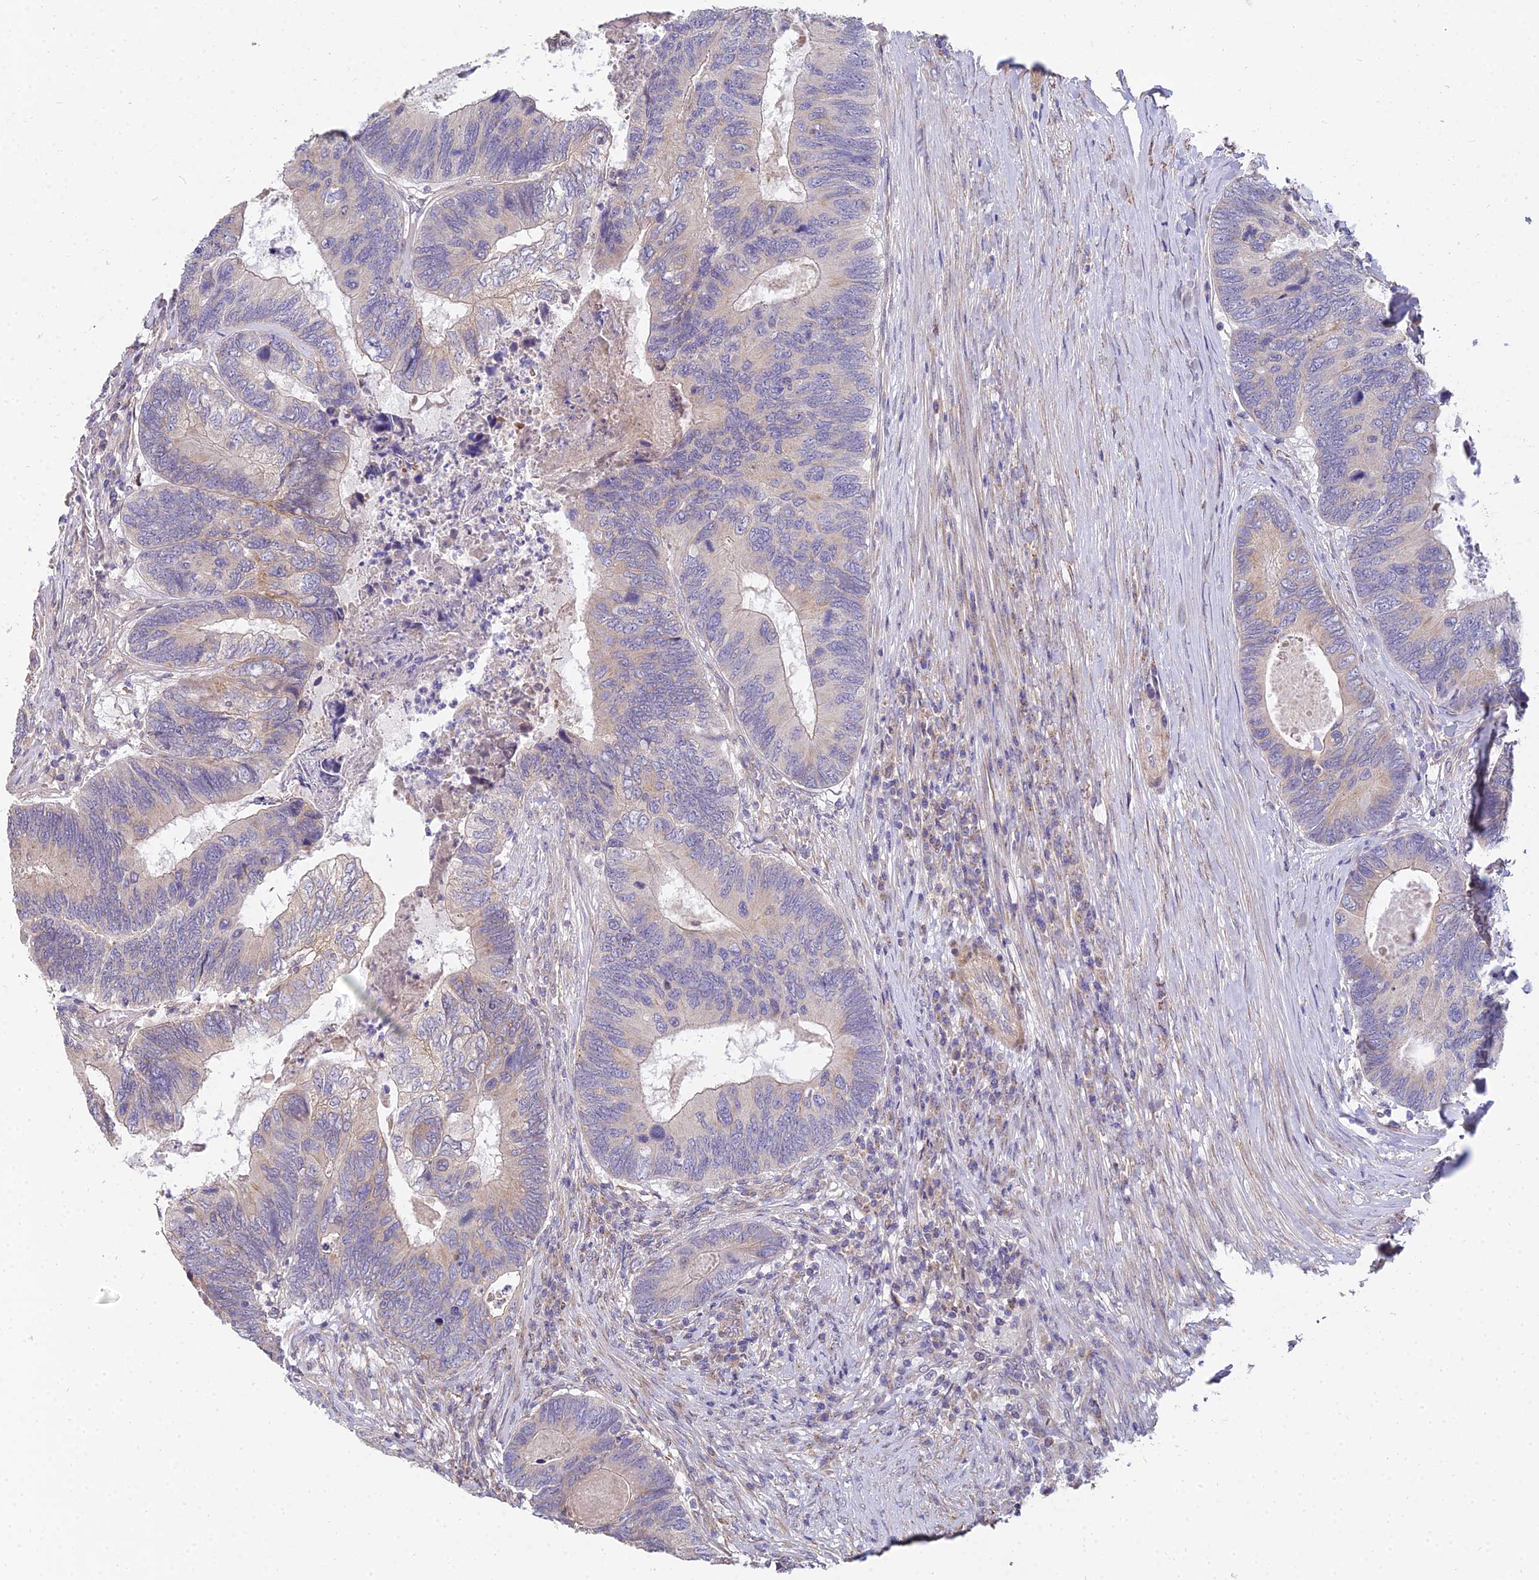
{"staining": {"intensity": "weak", "quantity": "25%-75%", "location": "cytoplasmic/membranous"}, "tissue": "colorectal cancer", "cell_type": "Tumor cells", "image_type": "cancer", "snomed": [{"axis": "morphology", "description": "Adenocarcinoma, NOS"}, {"axis": "topography", "description": "Colon"}], "caption": "Protein staining of colorectal cancer tissue shows weak cytoplasmic/membranous expression in about 25%-75% of tumor cells.", "gene": "ARL8B", "patient": {"sex": "female", "age": 67}}